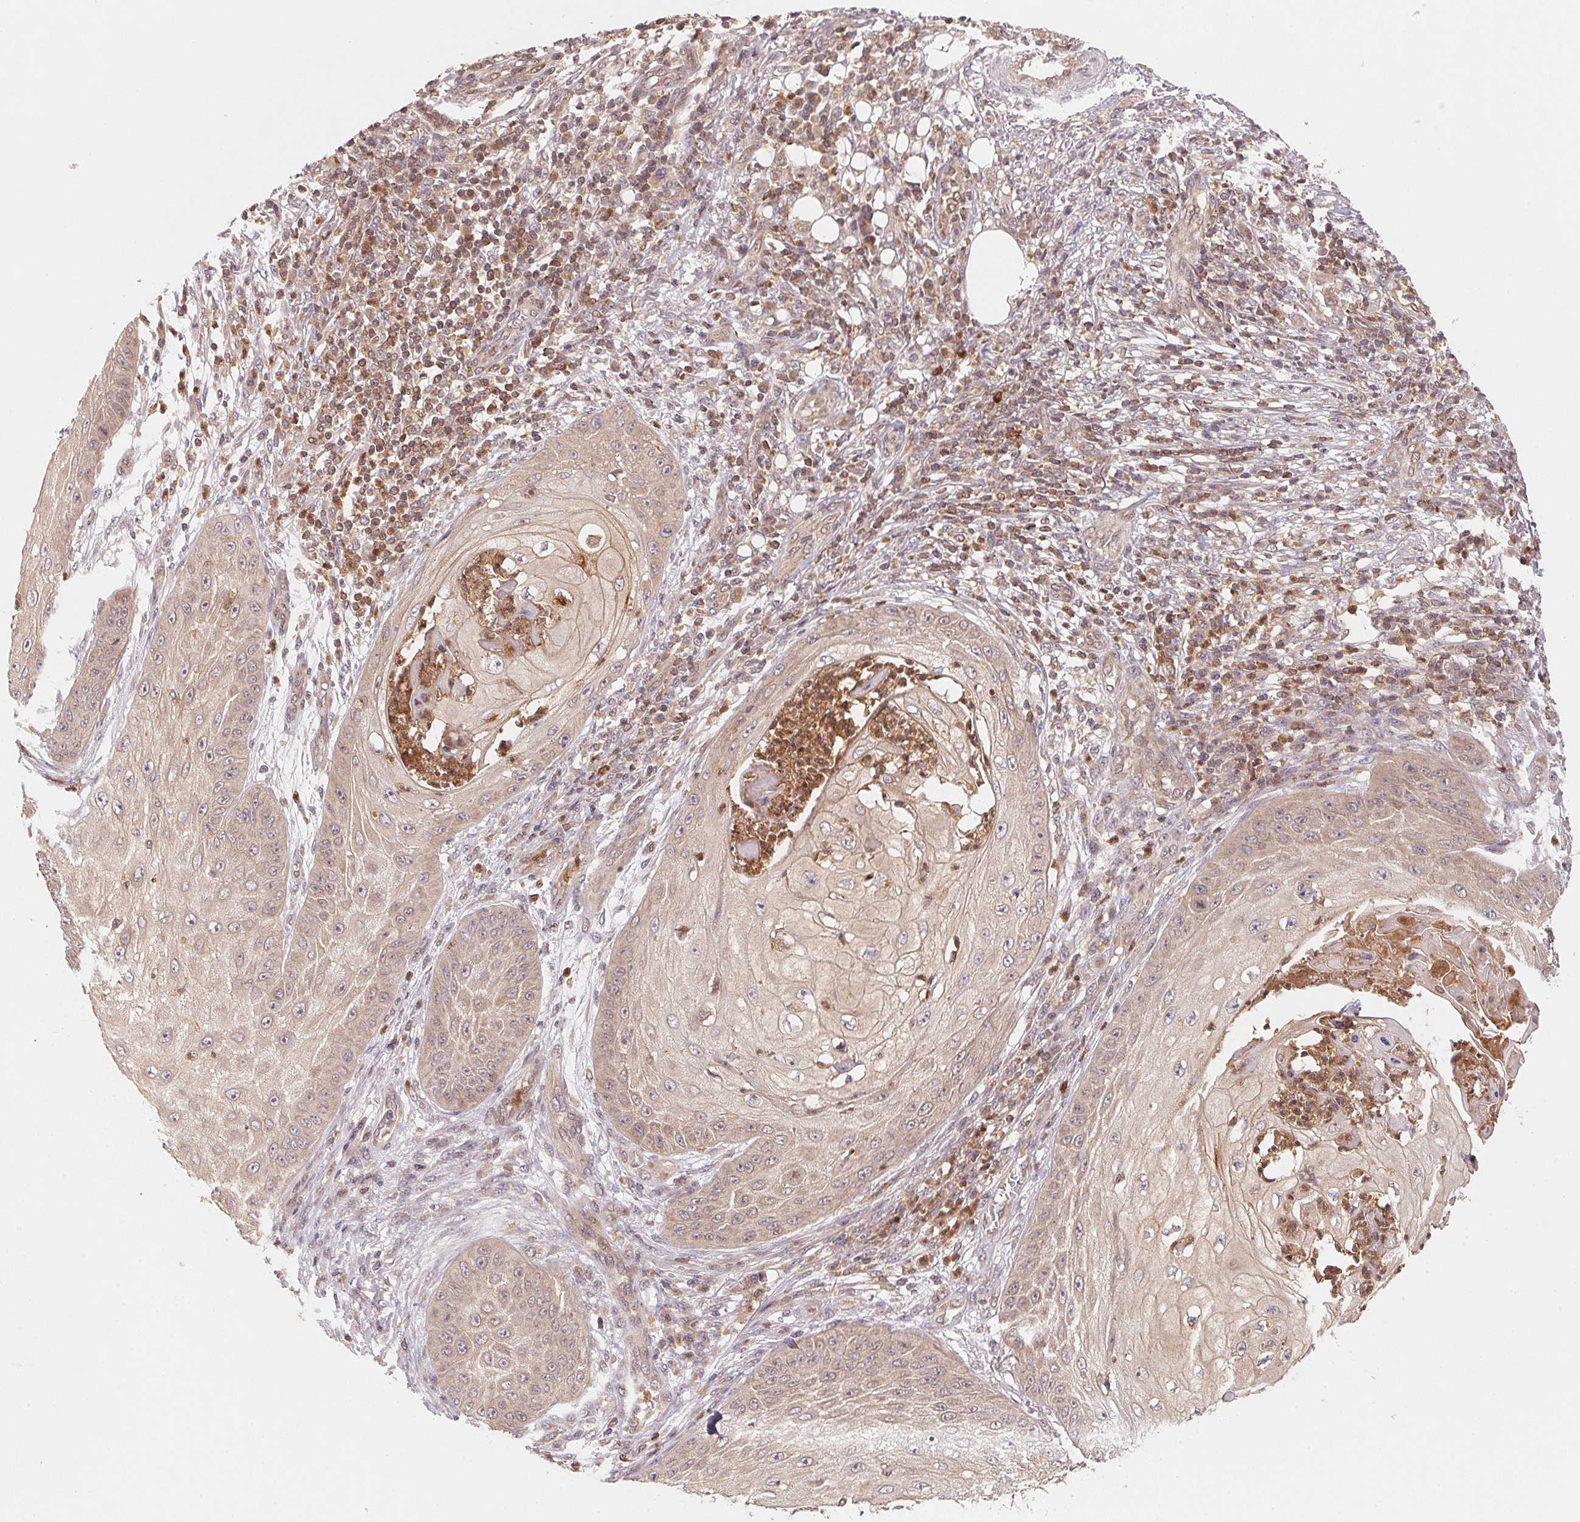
{"staining": {"intensity": "moderate", "quantity": "25%-75%", "location": "cytoplasmic/membranous"}, "tissue": "skin cancer", "cell_type": "Tumor cells", "image_type": "cancer", "snomed": [{"axis": "morphology", "description": "Squamous cell carcinoma, NOS"}, {"axis": "topography", "description": "Skin"}], "caption": "Protein staining displays moderate cytoplasmic/membranous staining in approximately 25%-75% of tumor cells in skin squamous cell carcinoma. The staining was performed using DAB (3,3'-diaminobenzidine), with brown indicating positive protein expression. Nuclei are stained blue with hematoxylin.", "gene": "CCDC102B", "patient": {"sex": "male", "age": 70}}